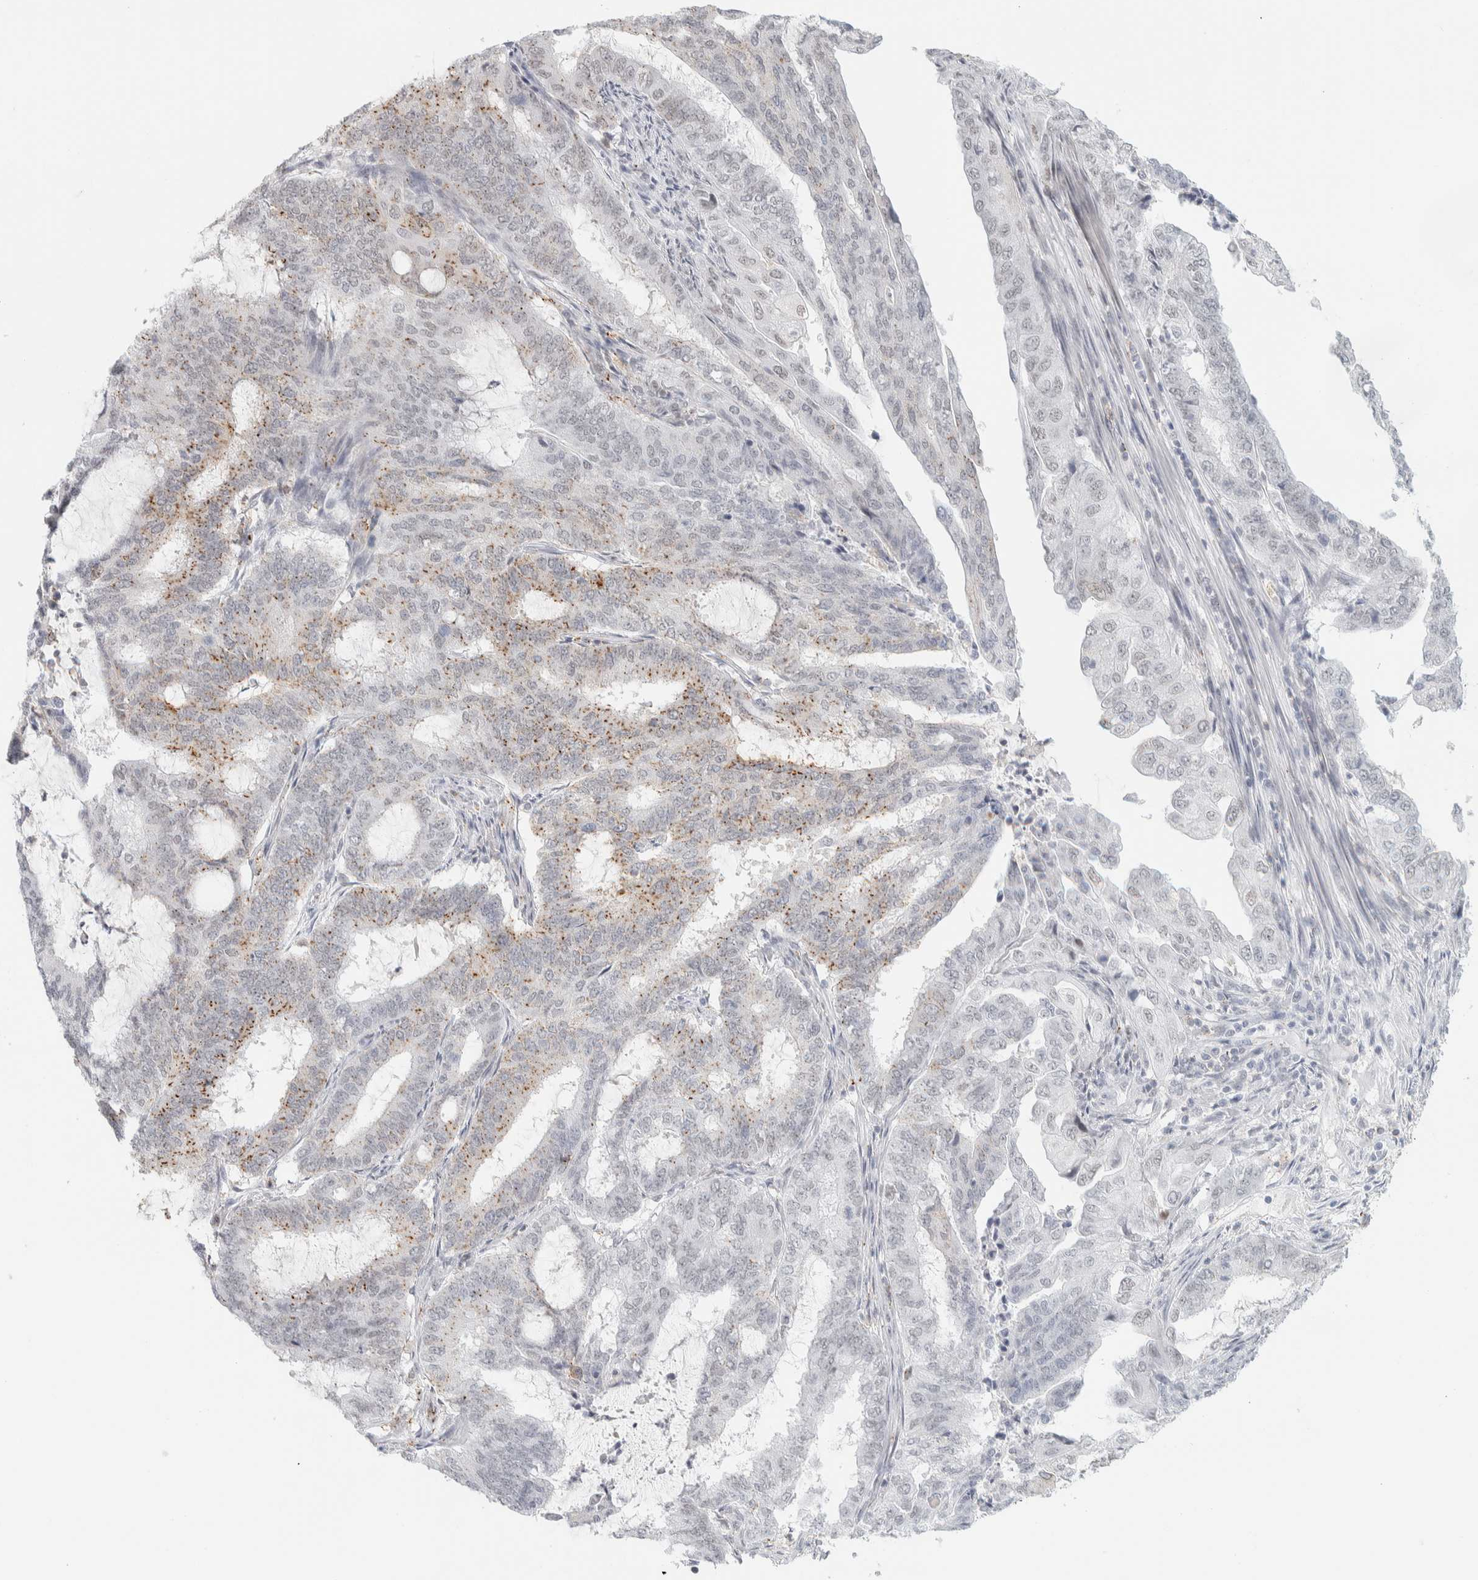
{"staining": {"intensity": "weak", "quantity": "25%-75%", "location": "cytoplasmic/membranous"}, "tissue": "endometrial cancer", "cell_type": "Tumor cells", "image_type": "cancer", "snomed": [{"axis": "morphology", "description": "Adenocarcinoma, NOS"}, {"axis": "topography", "description": "Endometrium"}], "caption": "A brown stain highlights weak cytoplasmic/membranous staining of a protein in endometrial adenocarcinoma tumor cells.", "gene": "CDH17", "patient": {"sex": "female", "age": 51}}